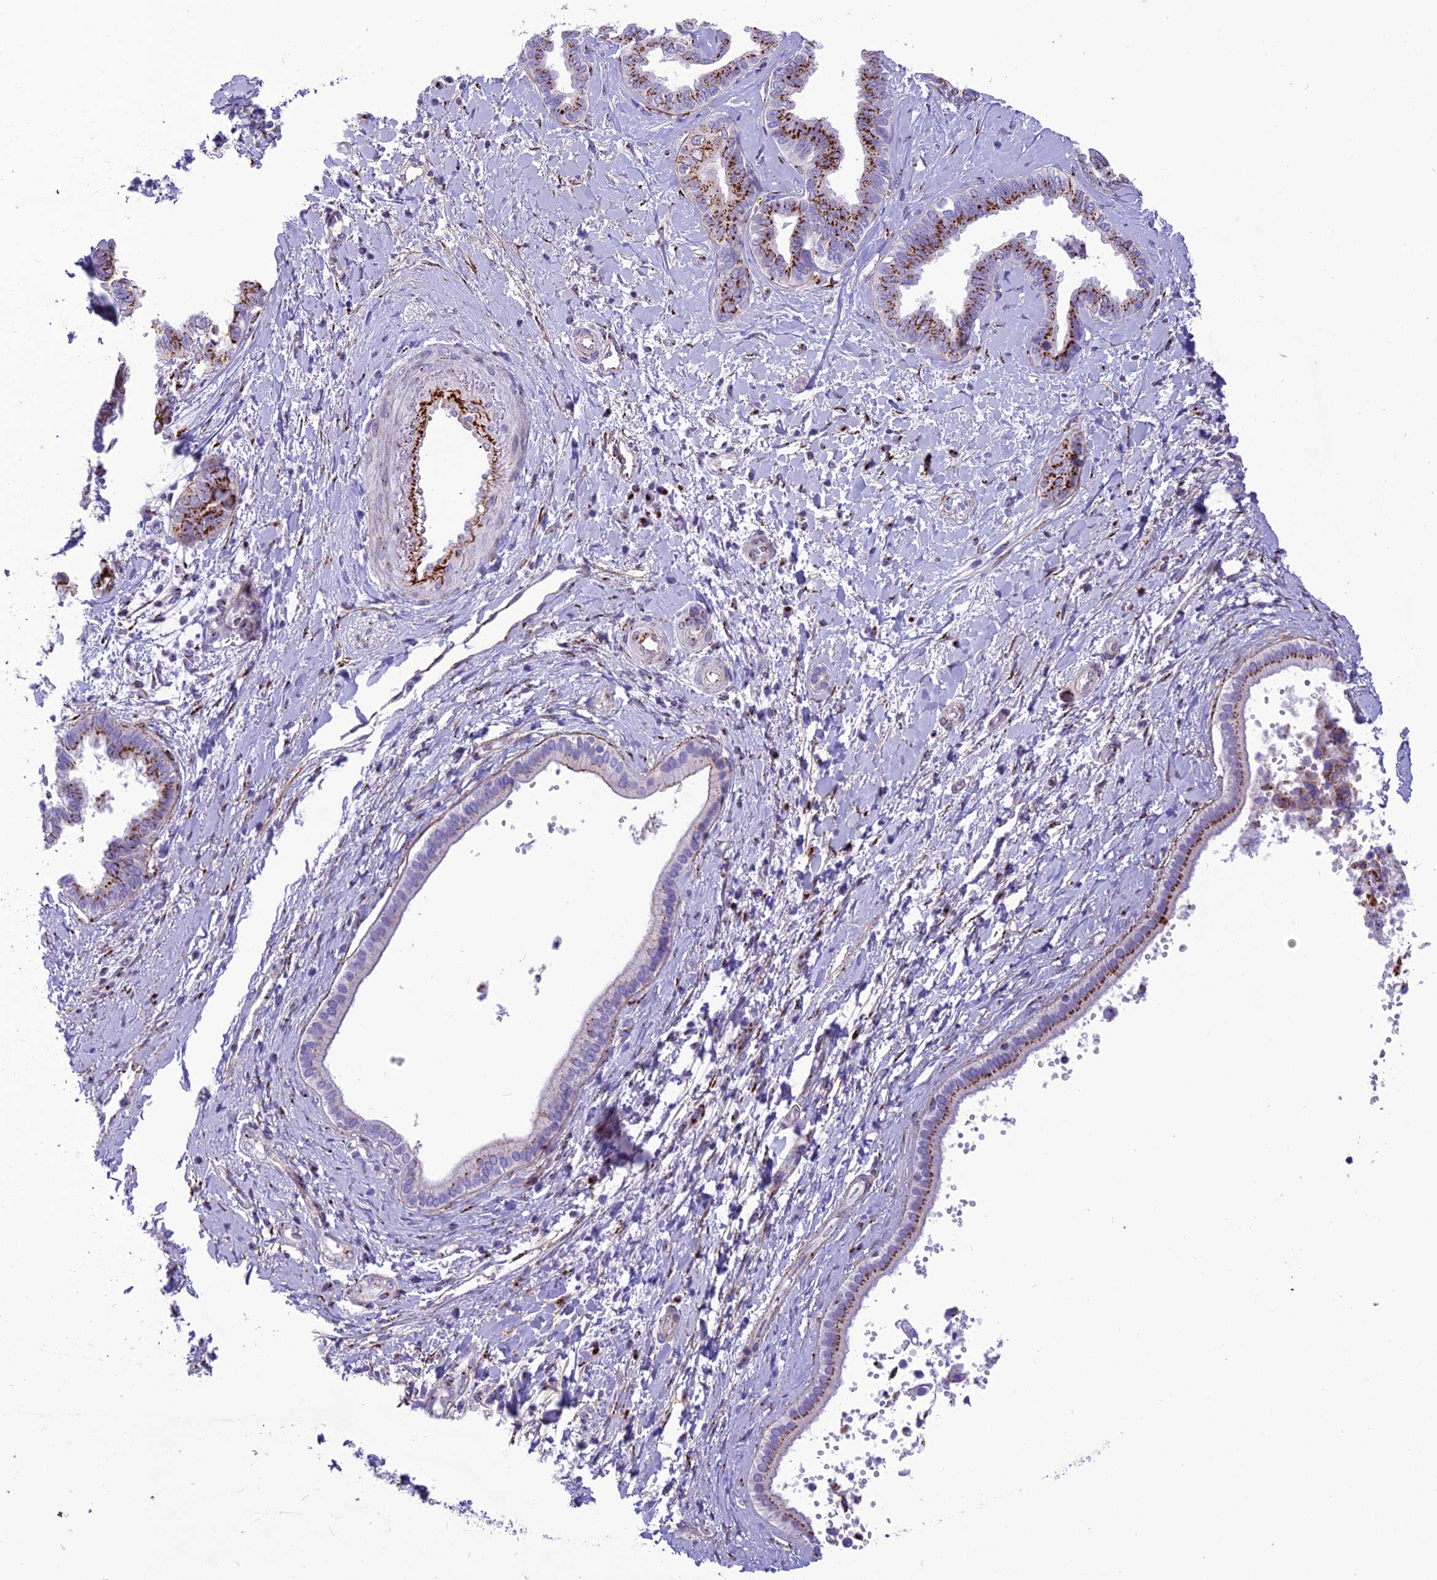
{"staining": {"intensity": "moderate", "quantity": ">75%", "location": "cytoplasmic/membranous"}, "tissue": "liver cancer", "cell_type": "Tumor cells", "image_type": "cancer", "snomed": [{"axis": "morphology", "description": "Cholangiocarcinoma"}, {"axis": "topography", "description": "Liver"}], "caption": "Immunohistochemistry image of liver cancer stained for a protein (brown), which shows medium levels of moderate cytoplasmic/membranous positivity in about >75% of tumor cells.", "gene": "GOLM2", "patient": {"sex": "female", "age": 77}}